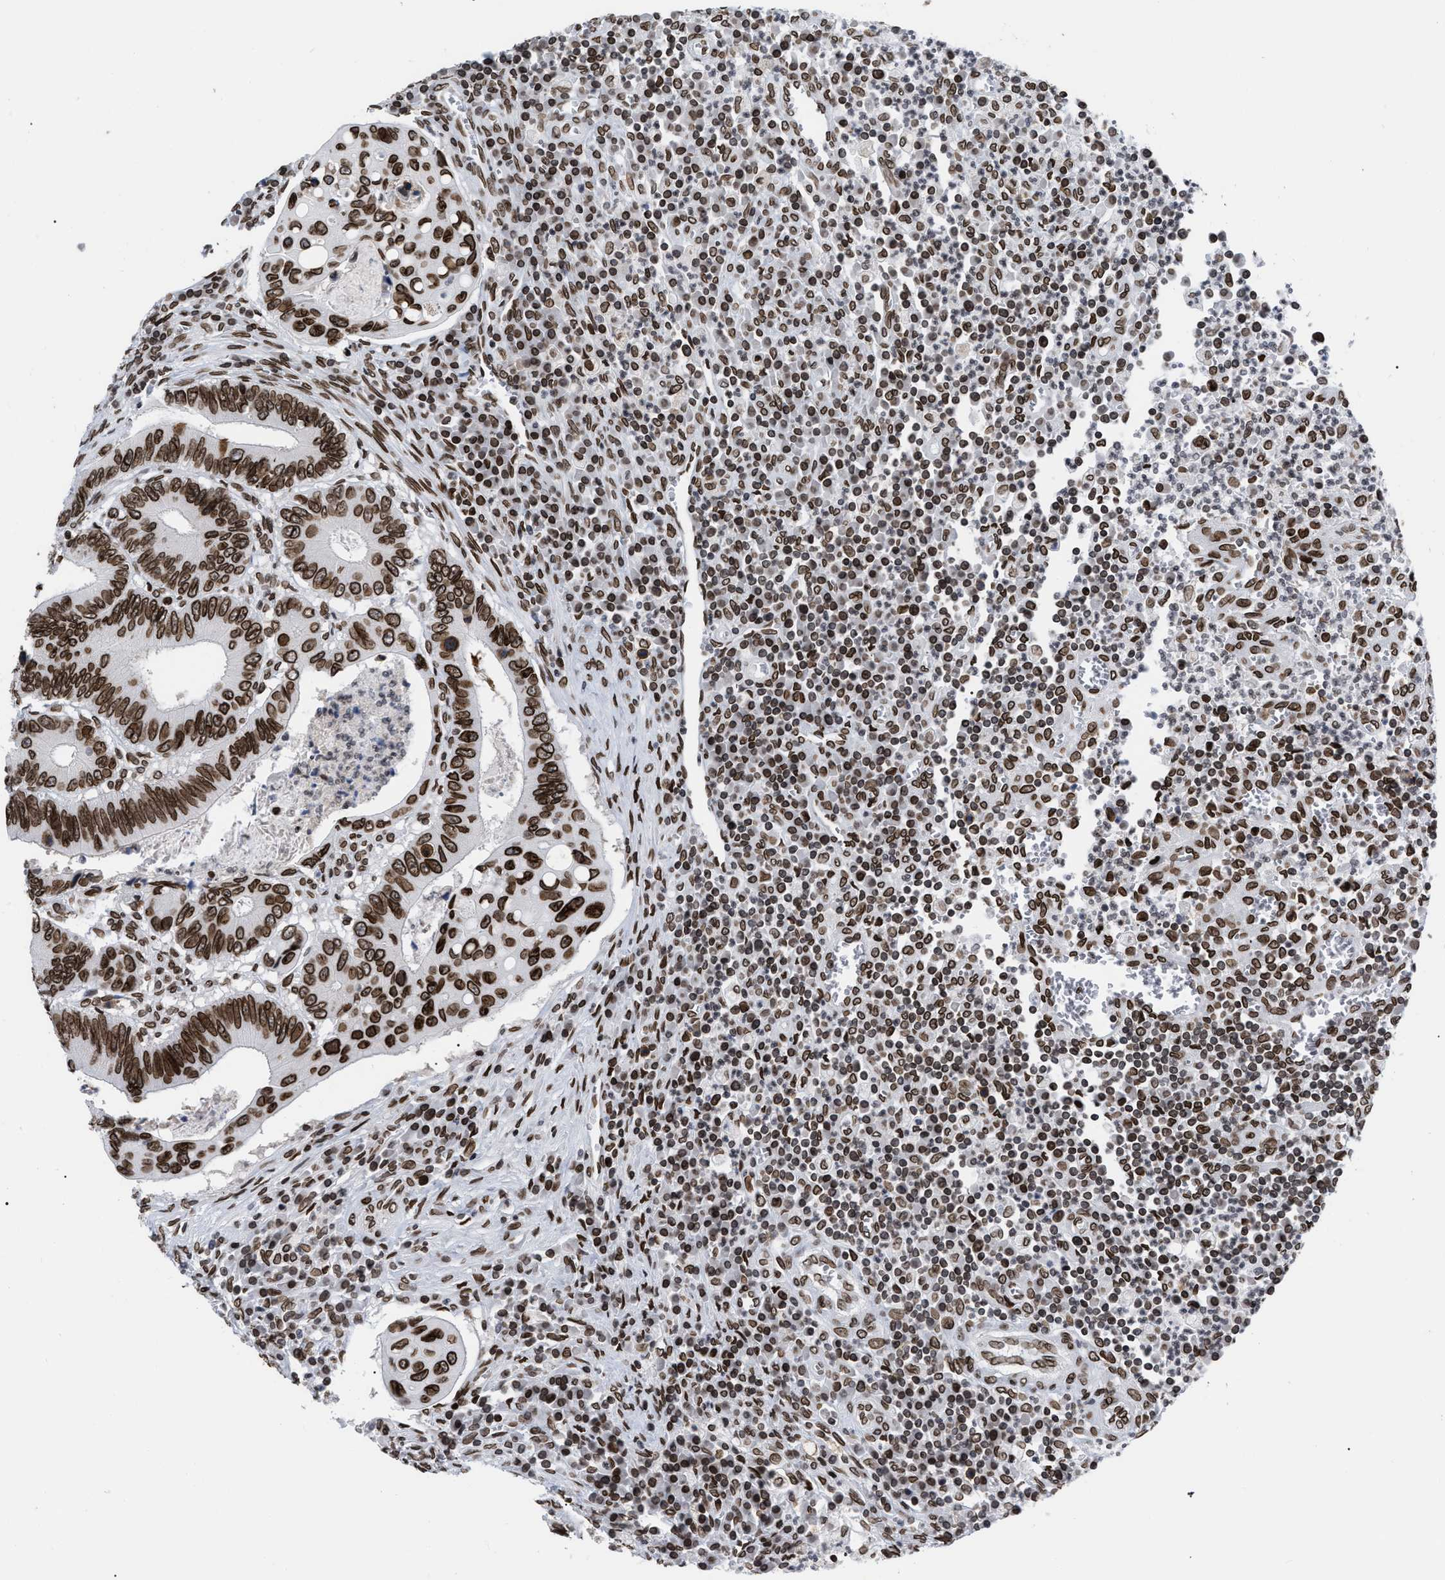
{"staining": {"intensity": "strong", "quantity": ">75%", "location": "cytoplasmic/membranous,nuclear"}, "tissue": "colorectal cancer", "cell_type": "Tumor cells", "image_type": "cancer", "snomed": [{"axis": "morphology", "description": "Inflammation, NOS"}, {"axis": "morphology", "description": "Adenocarcinoma, NOS"}, {"axis": "topography", "description": "Colon"}], "caption": "Colorectal cancer (adenocarcinoma) stained with a protein marker demonstrates strong staining in tumor cells.", "gene": "TPR", "patient": {"sex": "male", "age": 72}}